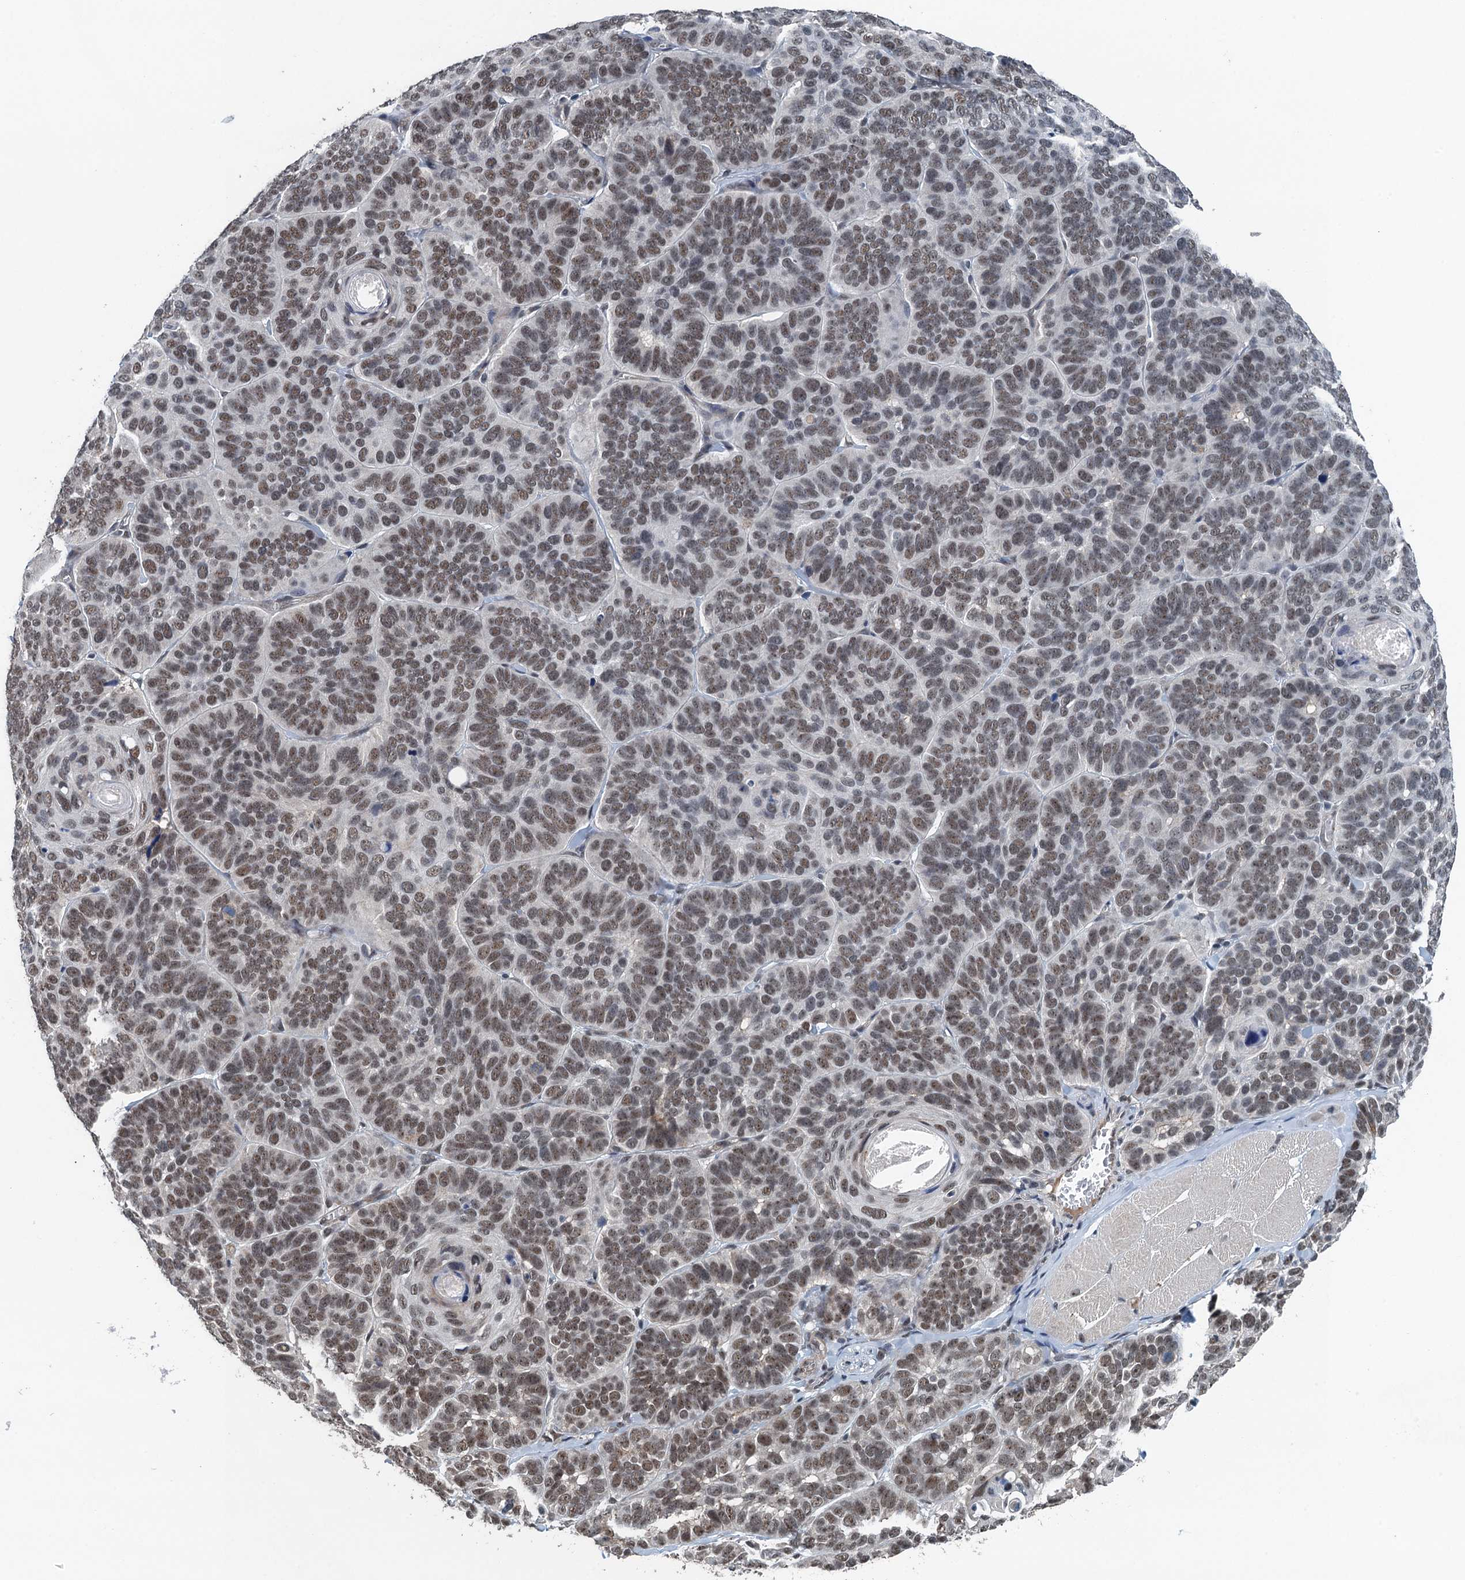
{"staining": {"intensity": "moderate", "quantity": ">75%", "location": "nuclear"}, "tissue": "skin cancer", "cell_type": "Tumor cells", "image_type": "cancer", "snomed": [{"axis": "morphology", "description": "Basal cell carcinoma"}, {"axis": "topography", "description": "Skin"}], "caption": "Human basal cell carcinoma (skin) stained with a brown dye displays moderate nuclear positive positivity in about >75% of tumor cells.", "gene": "MTA3", "patient": {"sex": "male", "age": 62}}